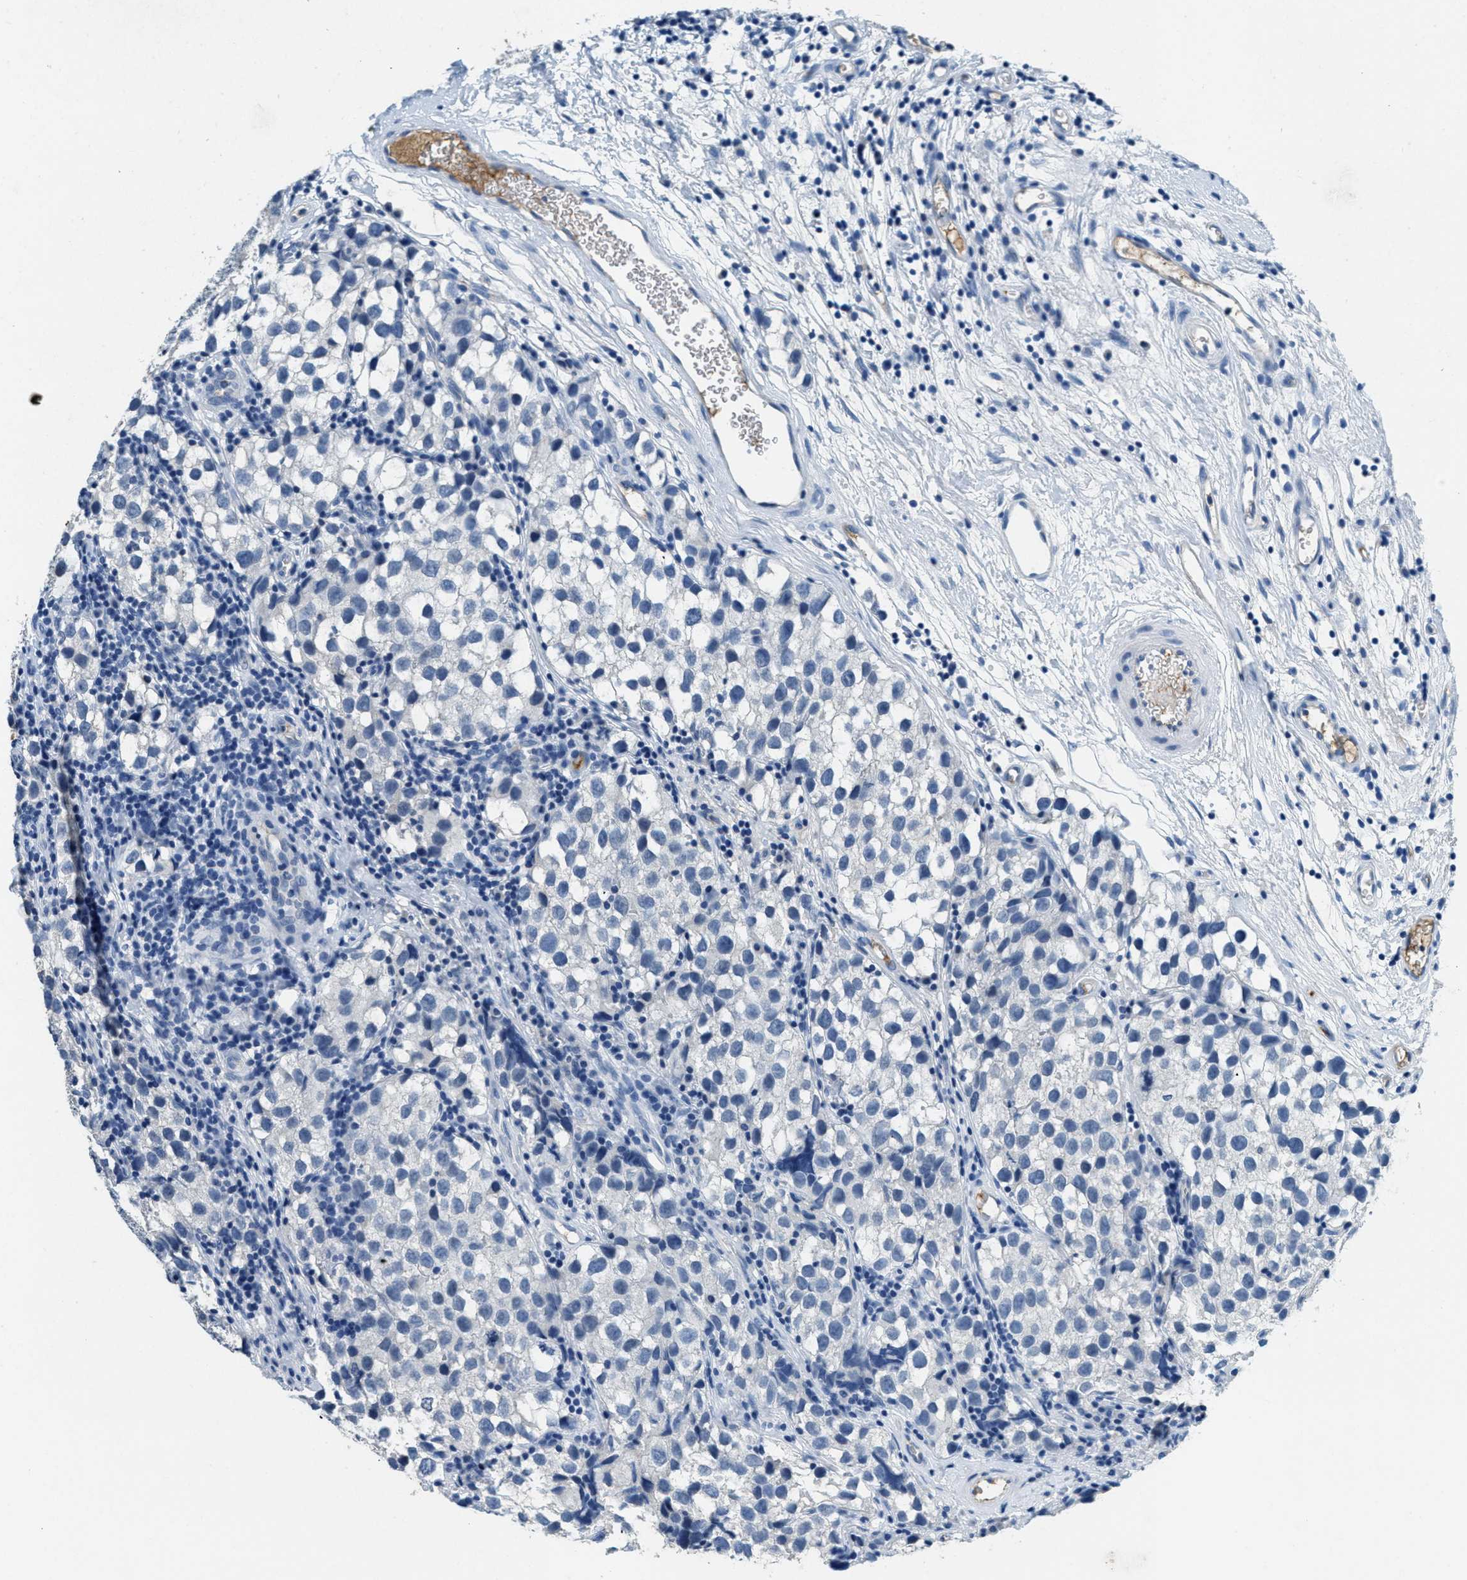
{"staining": {"intensity": "negative", "quantity": "none", "location": "none"}, "tissue": "testis cancer", "cell_type": "Tumor cells", "image_type": "cancer", "snomed": [{"axis": "morphology", "description": "Seminoma, NOS"}, {"axis": "topography", "description": "Testis"}], "caption": "The image shows no significant staining in tumor cells of testis cancer.", "gene": "A2M", "patient": {"sex": "male", "age": 39}}